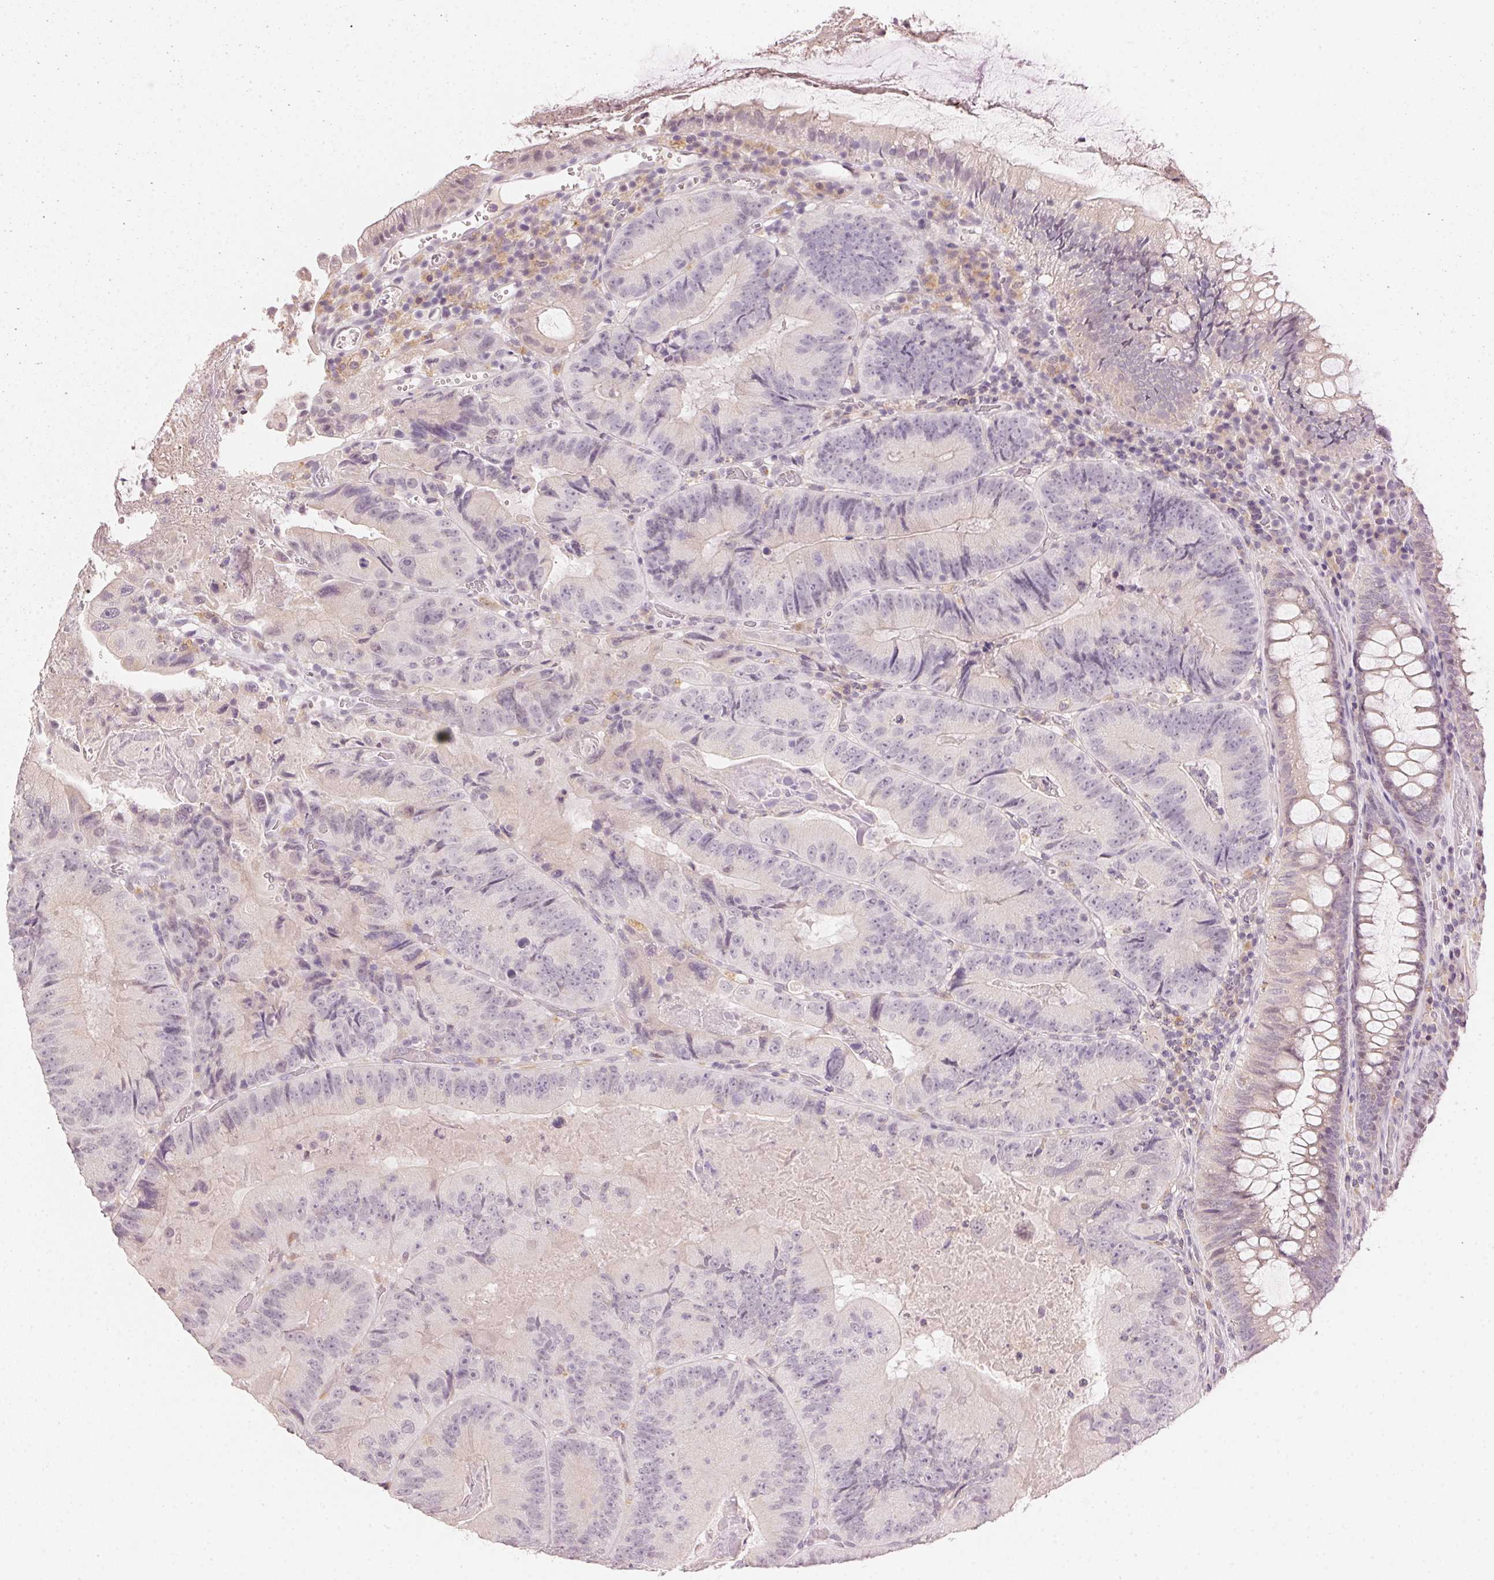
{"staining": {"intensity": "negative", "quantity": "none", "location": "none"}, "tissue": "colorectal cancer", "cell_type": "Tumor cells", "image_type": "cancer", "snomed": [{"axis": "morphology", "description": "Adenocarcinoma, NOS"}, {"axis": "topography", "description": "Colon"}], "caption": "Photomicrograph shows no protein staining in tumor cells of colorectal cancer tissue.", "gene": "SLC6A18", "patient": {"sex": "female", "age": 86}}